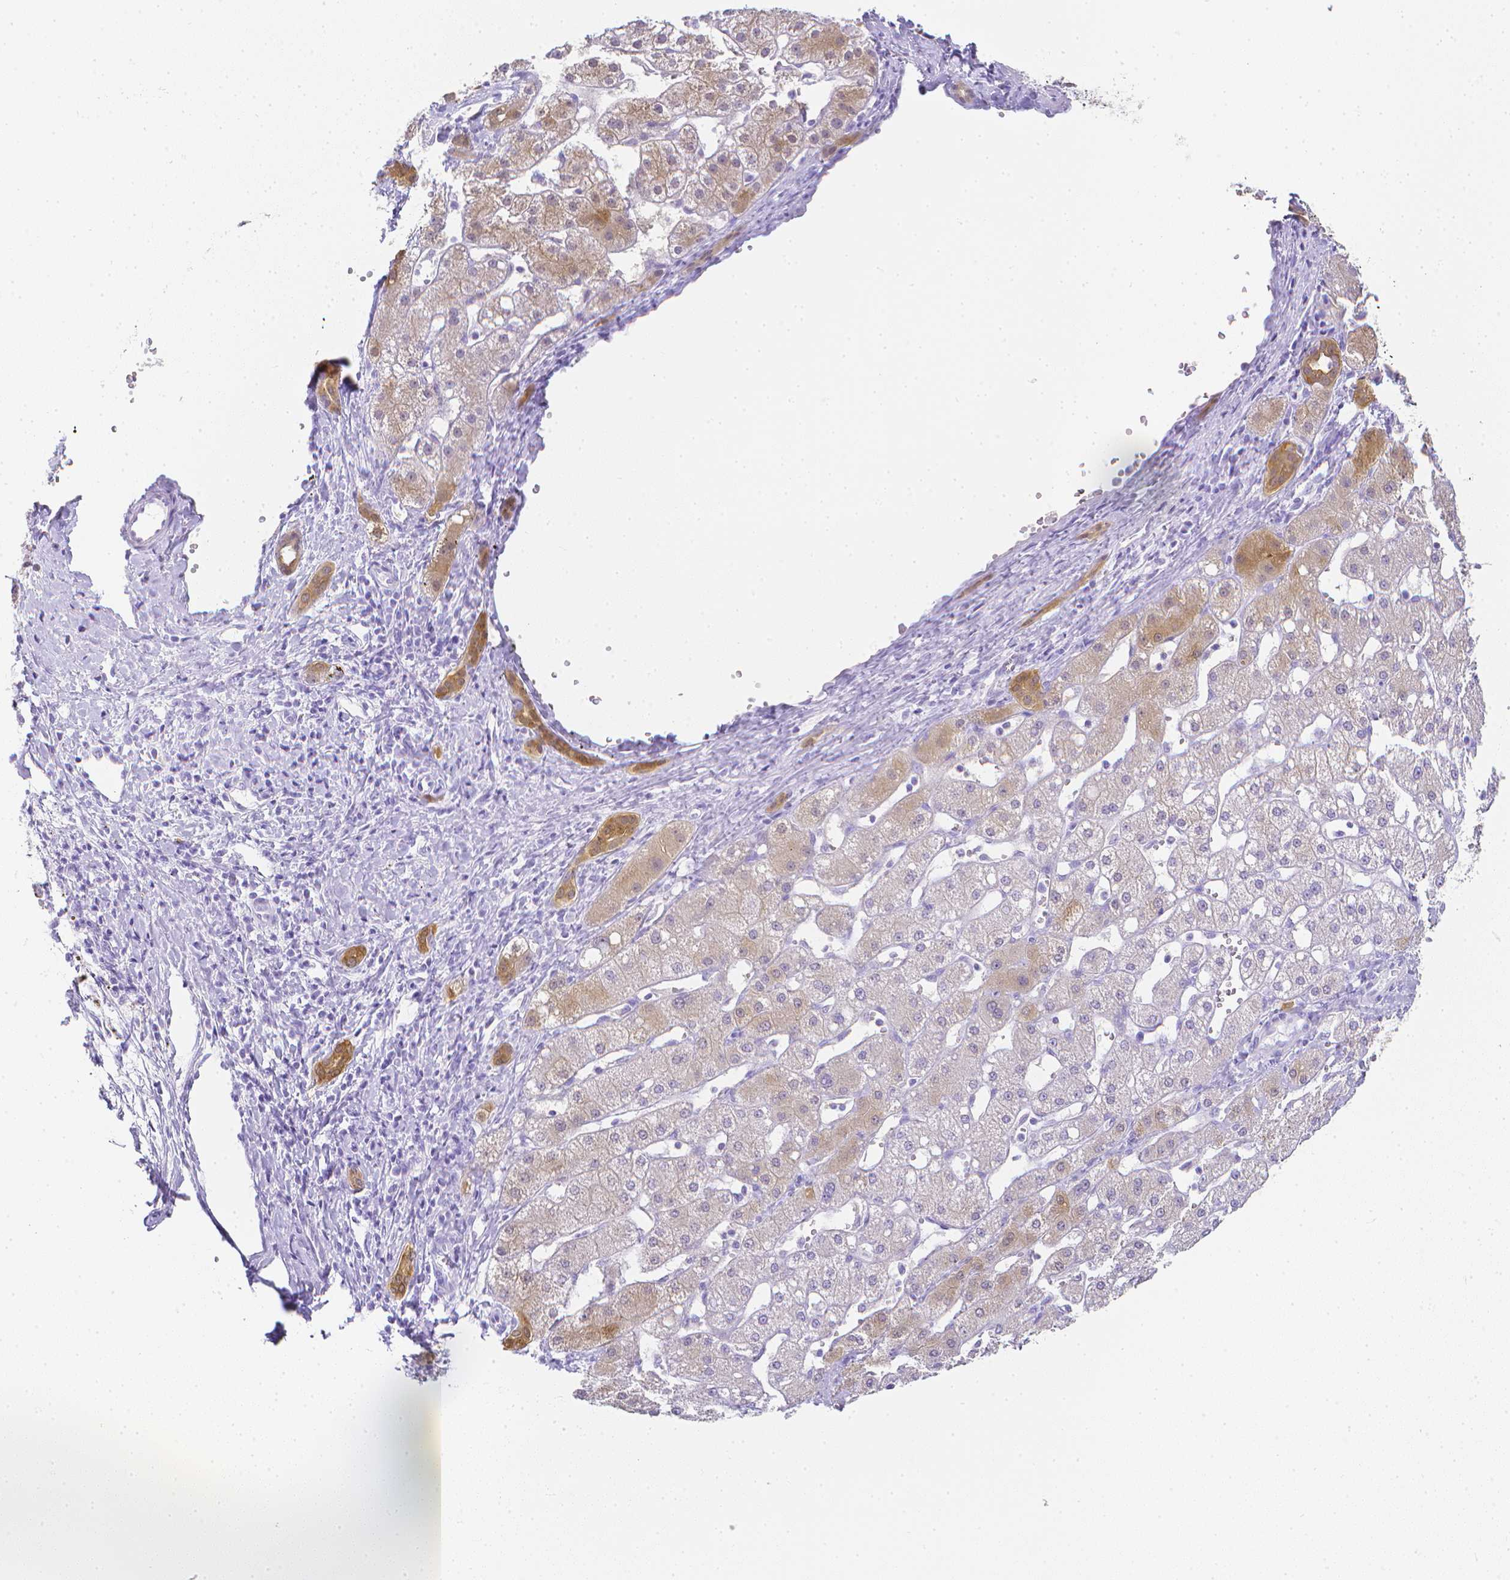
{"staining": {"intensity": "weak", "quantity": "<25%", "location": "cytoplasmic/membranous"}, "tissue": "liver cancer", "cell_type": "Tumor cells", "image_type": "cancer", "snomed": [{"axis": "morphology", "description": "Carcinoma, Hepatocellular, NOS"}, {"axis": "topography", "description": "Liver"}], "caption": "High magnification brightfield microscopy of liver cancer stained with DAB (3,3'-diaminobenzidine) (brown) and counterstained with hematoxylin (blue): tumor cells show no significant positivity.", "gene": "LGALS4", "patient": {"sex": "male", "age": 67}}